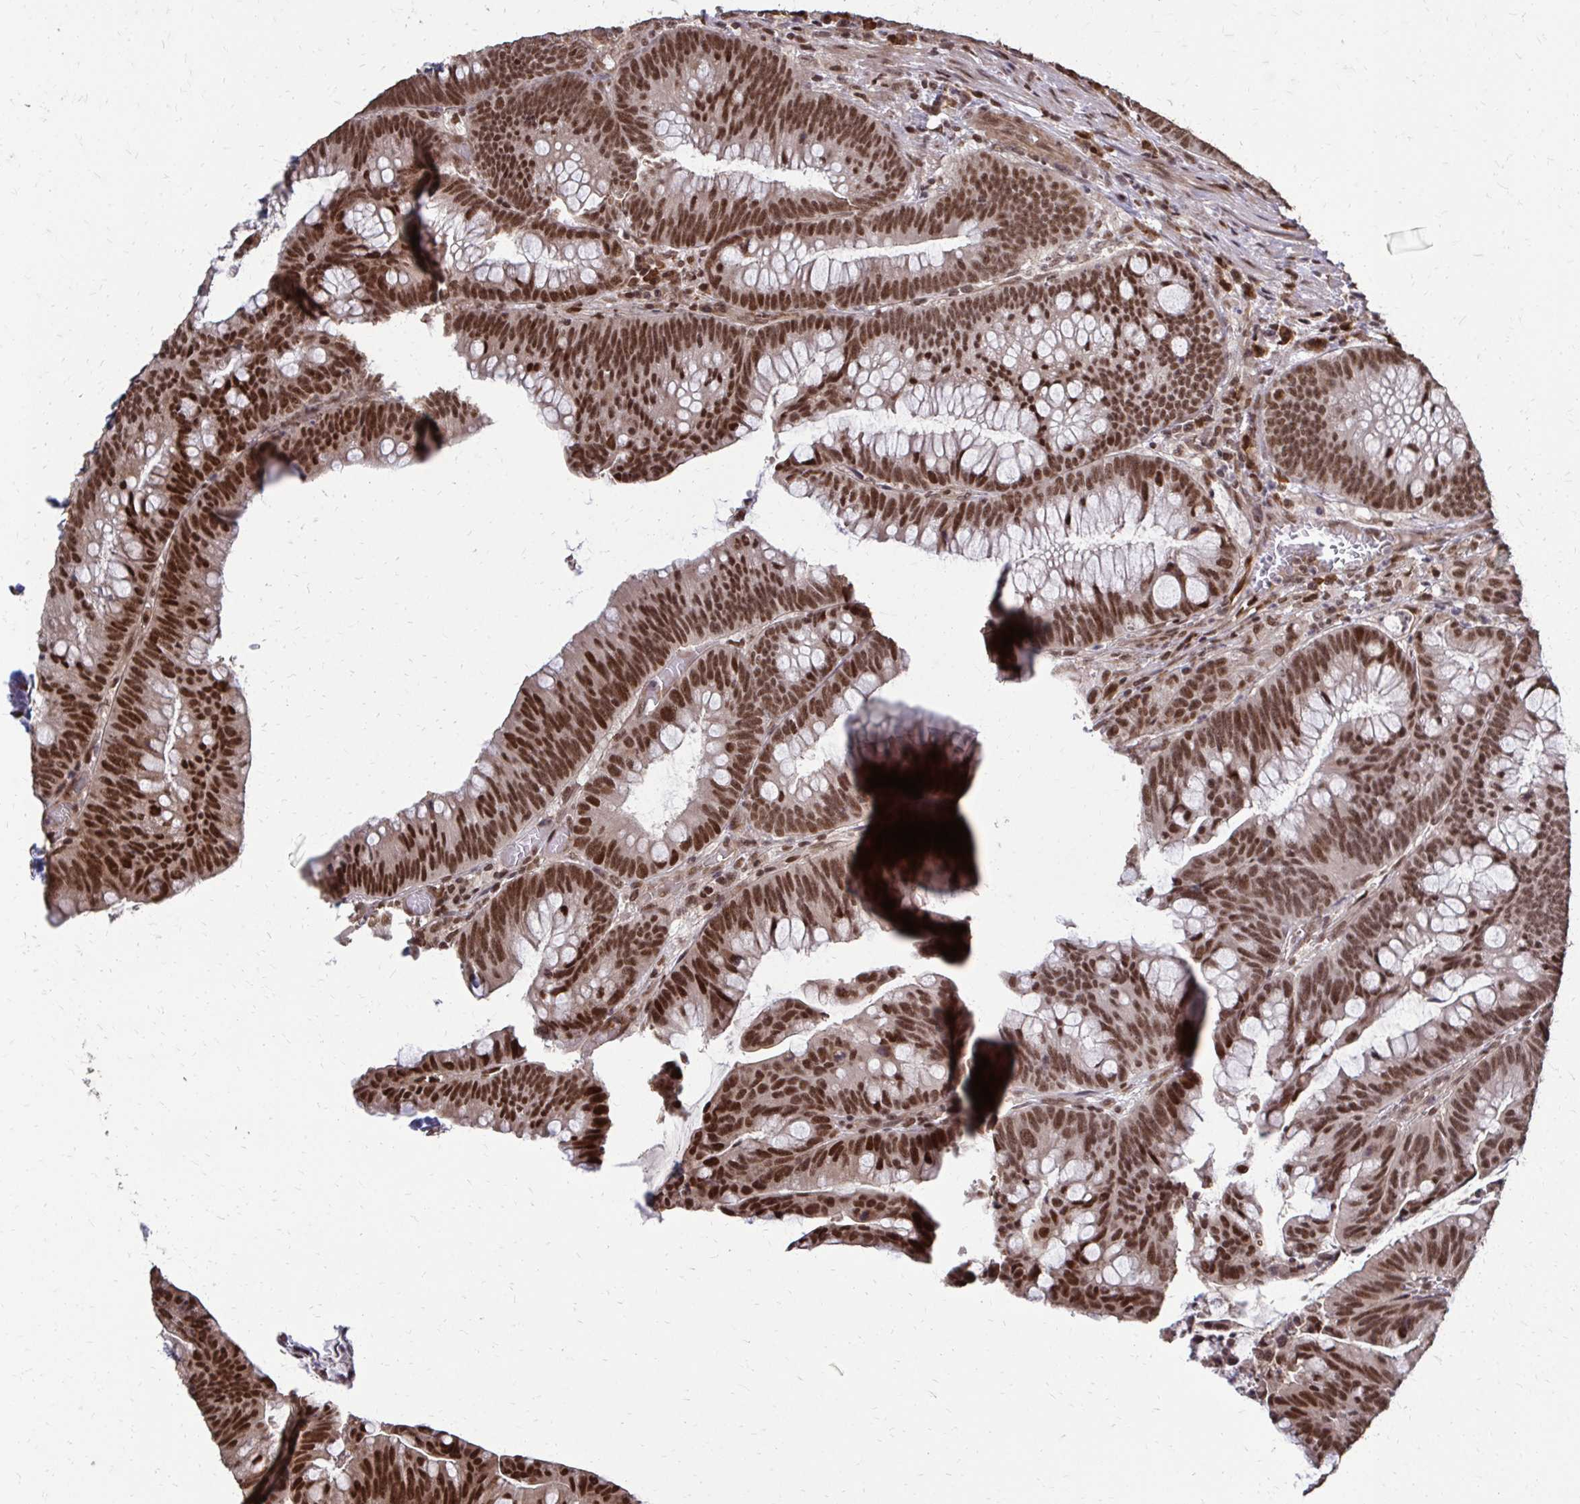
{"staining": {"intensity": "strong", "quantity": ">75%", "location": "nuclear"}, "tissue": "colorectal cancer", "cell_type": "Tumor cells", "image_type": "cancer", "snomed": [{"axis": "morphology", "description": "Adenocarcinoma, NOS"}, {"axis": "topography", "description": "Colon"}], "caption": "The image shows staining of colorectal cancer (adenocarcinoma), revealing strong nuclear protein staining (brown color) within tumor cells.", "gene": "SS18", "patient": {"sex": "male", "age": 62}}